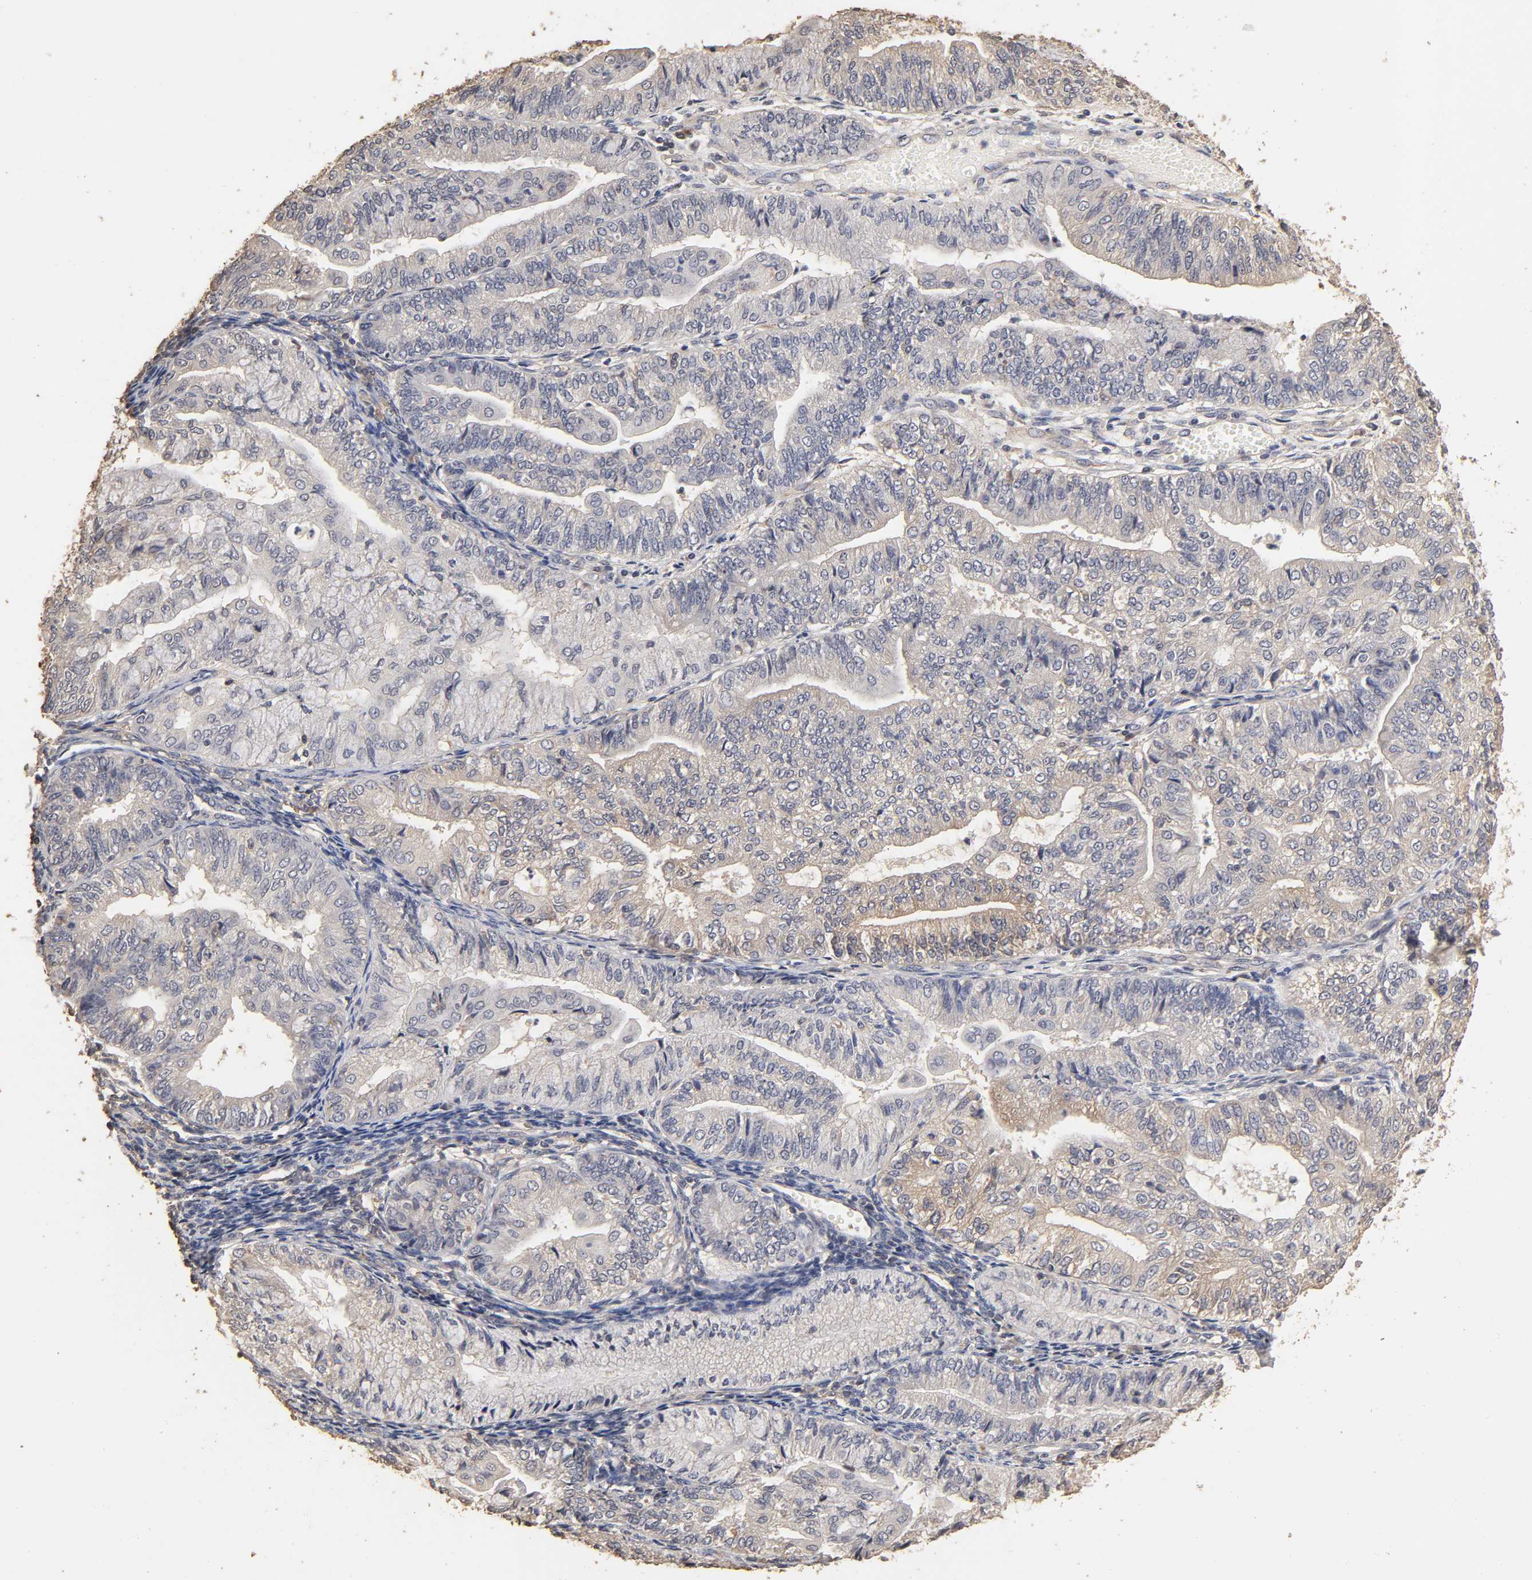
{"staining": {"intensity": "weak", "quantity": "<25%", "location": "cytoplasmic/membranous"}, "tissue": "endometrial cancer", "cell_type": "Tumor cells", "image_type": "cancer", "snomed": [{"axis": "morphology", "description": "Adenocarcinoma, NOS"}, {"axis": "topography", "description": "Endometrium"}], "caption": "Tumor cells show no significant staining in endometrial cancer.", "gene": "VSIG4", "patient": {"sex": "female", "age": 59}}